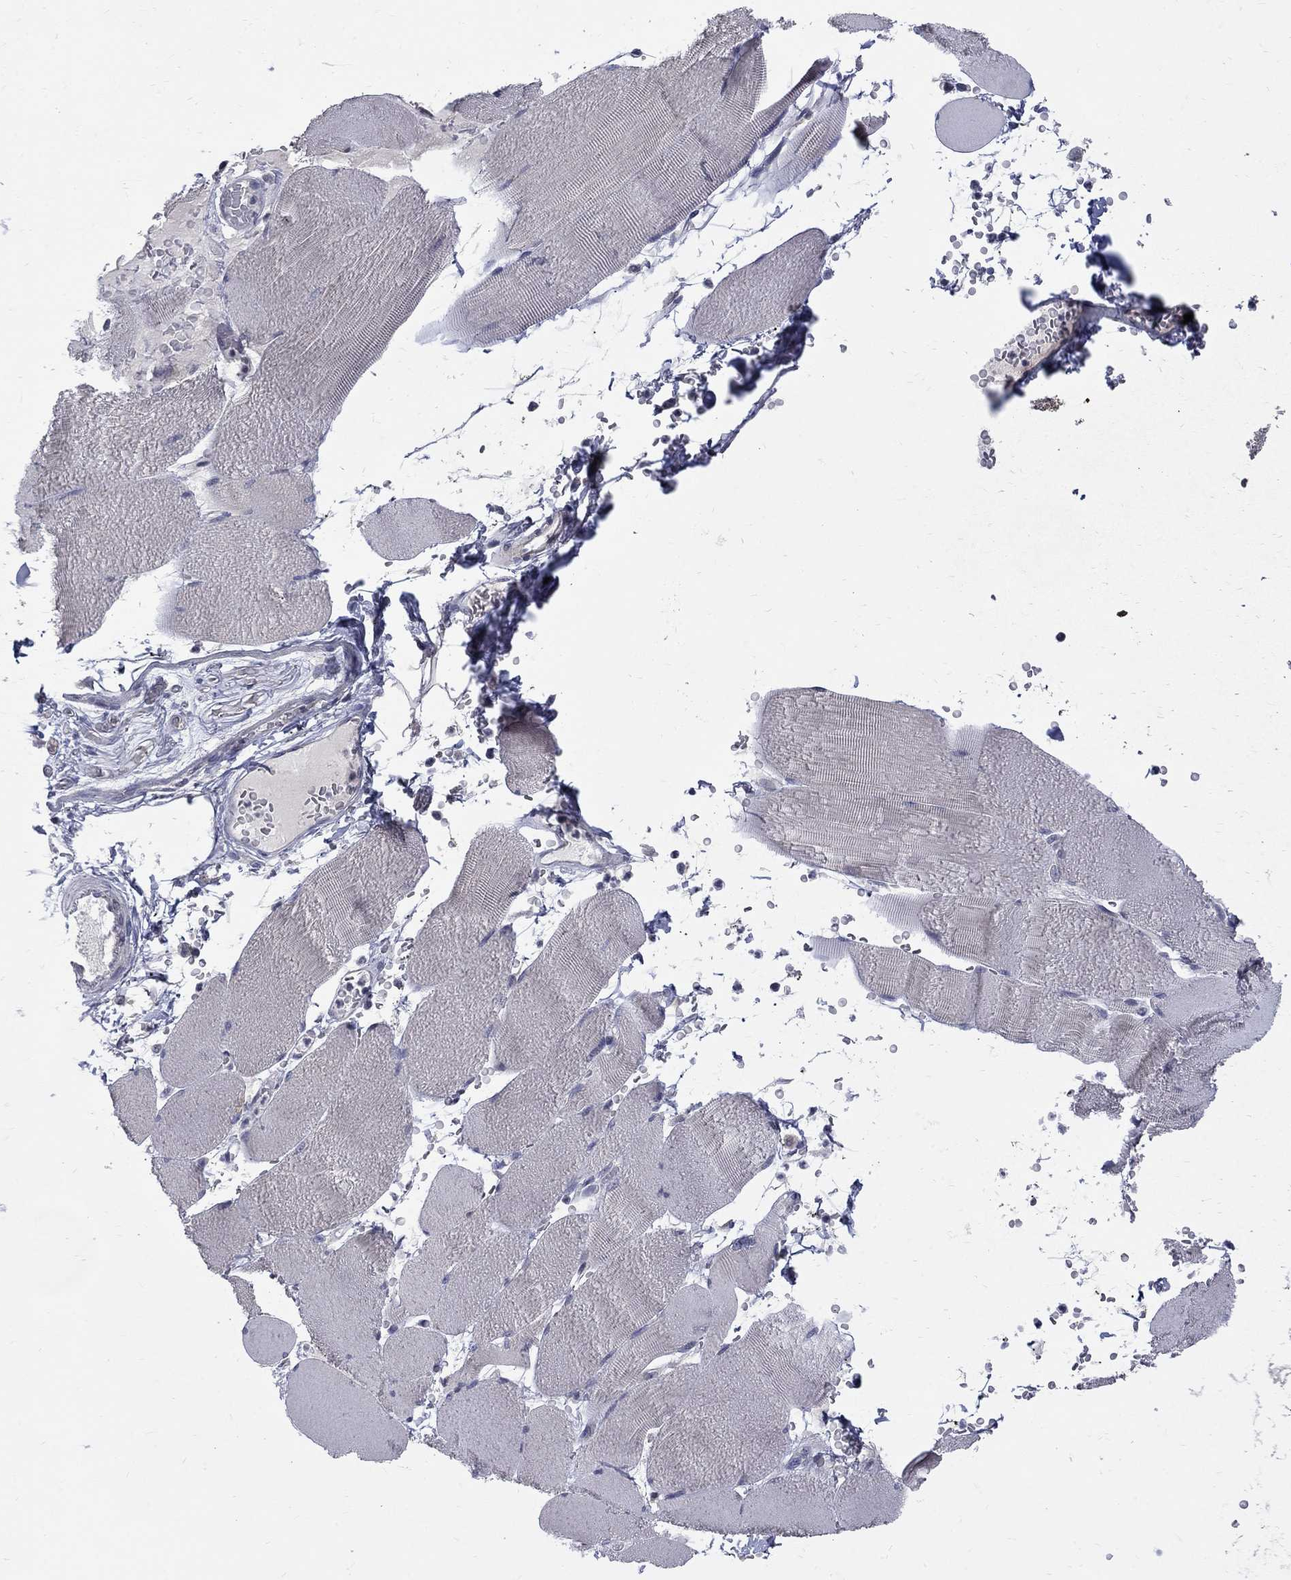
{"staining": {"intensity": "negative", "quantity": "none", "location": "none"}, "tissue": "skeletal muscle", "cell_type": "Myocytes", "image_type": "normal", "snomed": [{"axis": "morphology", "description": "Normal tissue, NOS"}, {"axis": "topography", "description": "Skeletal muscle"}], "caption": "Immunohistochemical staining of normal human skeletal muscle exhibits no significant positivity in myocytes.", "gene": "SH2B1", "patient": {"sex": "male", "age": 56}}